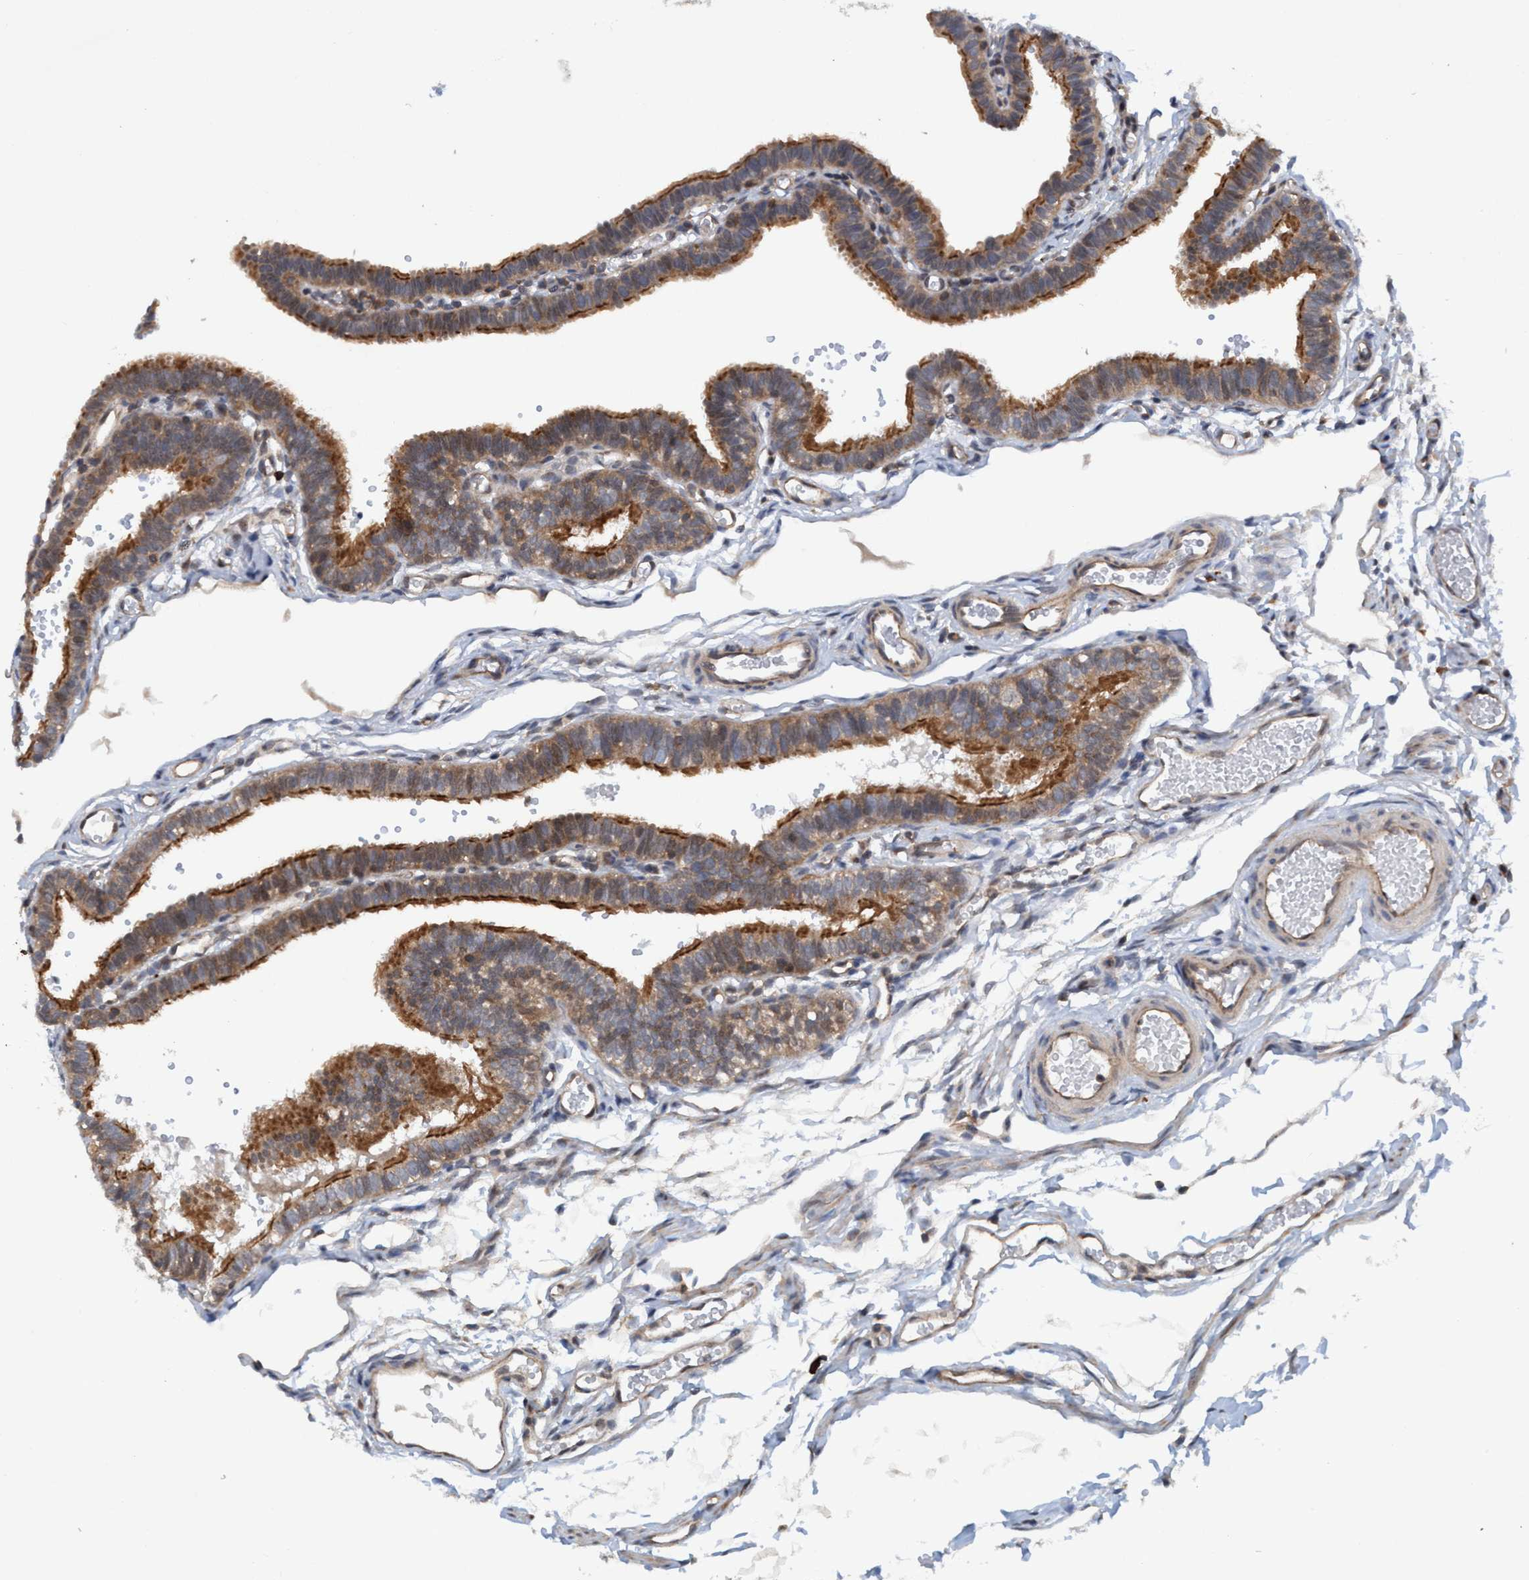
{"staining": {"intensity": "moderate", "quantity": ">75%", "location": "cytoplasmic/membranous"}, "tissue": "fallopian tube", "cell_type": "Glandular cells", "image_type": "normal", "snomed": [{"axis": "morphology", "description": "Normal tissue, NOS"}, {"axis": "topography", "description": "Fallopian tube"}, {"axis": "topography", "description": "Placenta"}], "caption": "DAB immunohistochemical staining of normal fallopian tube exhibits moderate cytoplasmic/membranous protein staining in about >75% of glandular cells.", "gene": "TRIM65", "patient": {"sex": "female", "age": 34}}